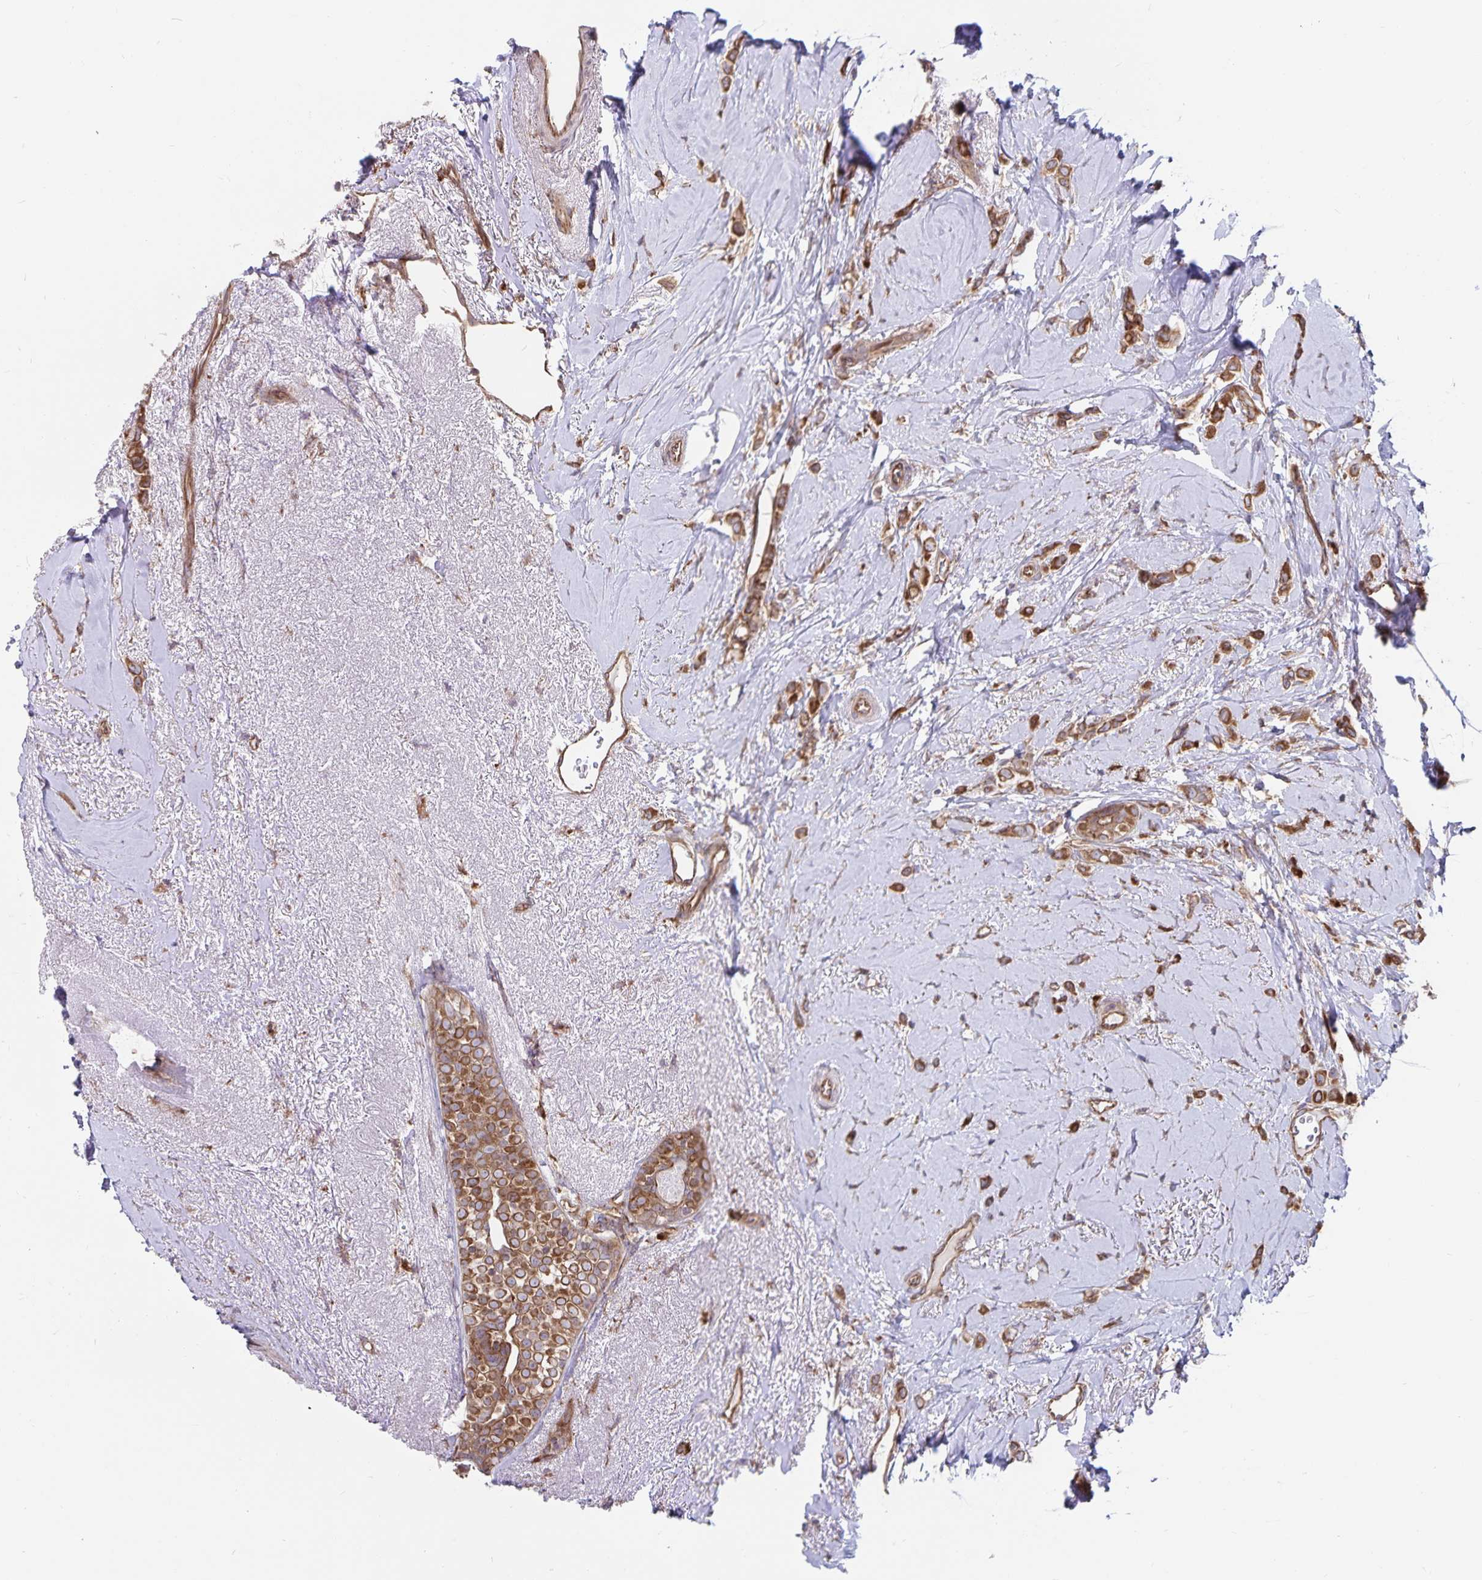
{"staining": {"intensity": "moderate", "quantity": ">75%", "location": "cytoplasmic/membranous"}, "tissue": "breast cancer", "cell_type": "Tumor cells", "image_type": "cancer", "snomed": [{"axis": "morphology", "description": "Lobular carcinoma"}, {"axis": "topography", "description": "Breast"}], "caption": "There is medium levels of moderate cytoplasmic/membranous staining in tumor cells of breast cancer (lobular carcinoma), as demonstrated by immunohistochemical staining (brown color).", "gene": "SEC62", "patient": {"sex": "female", "age": 66}}